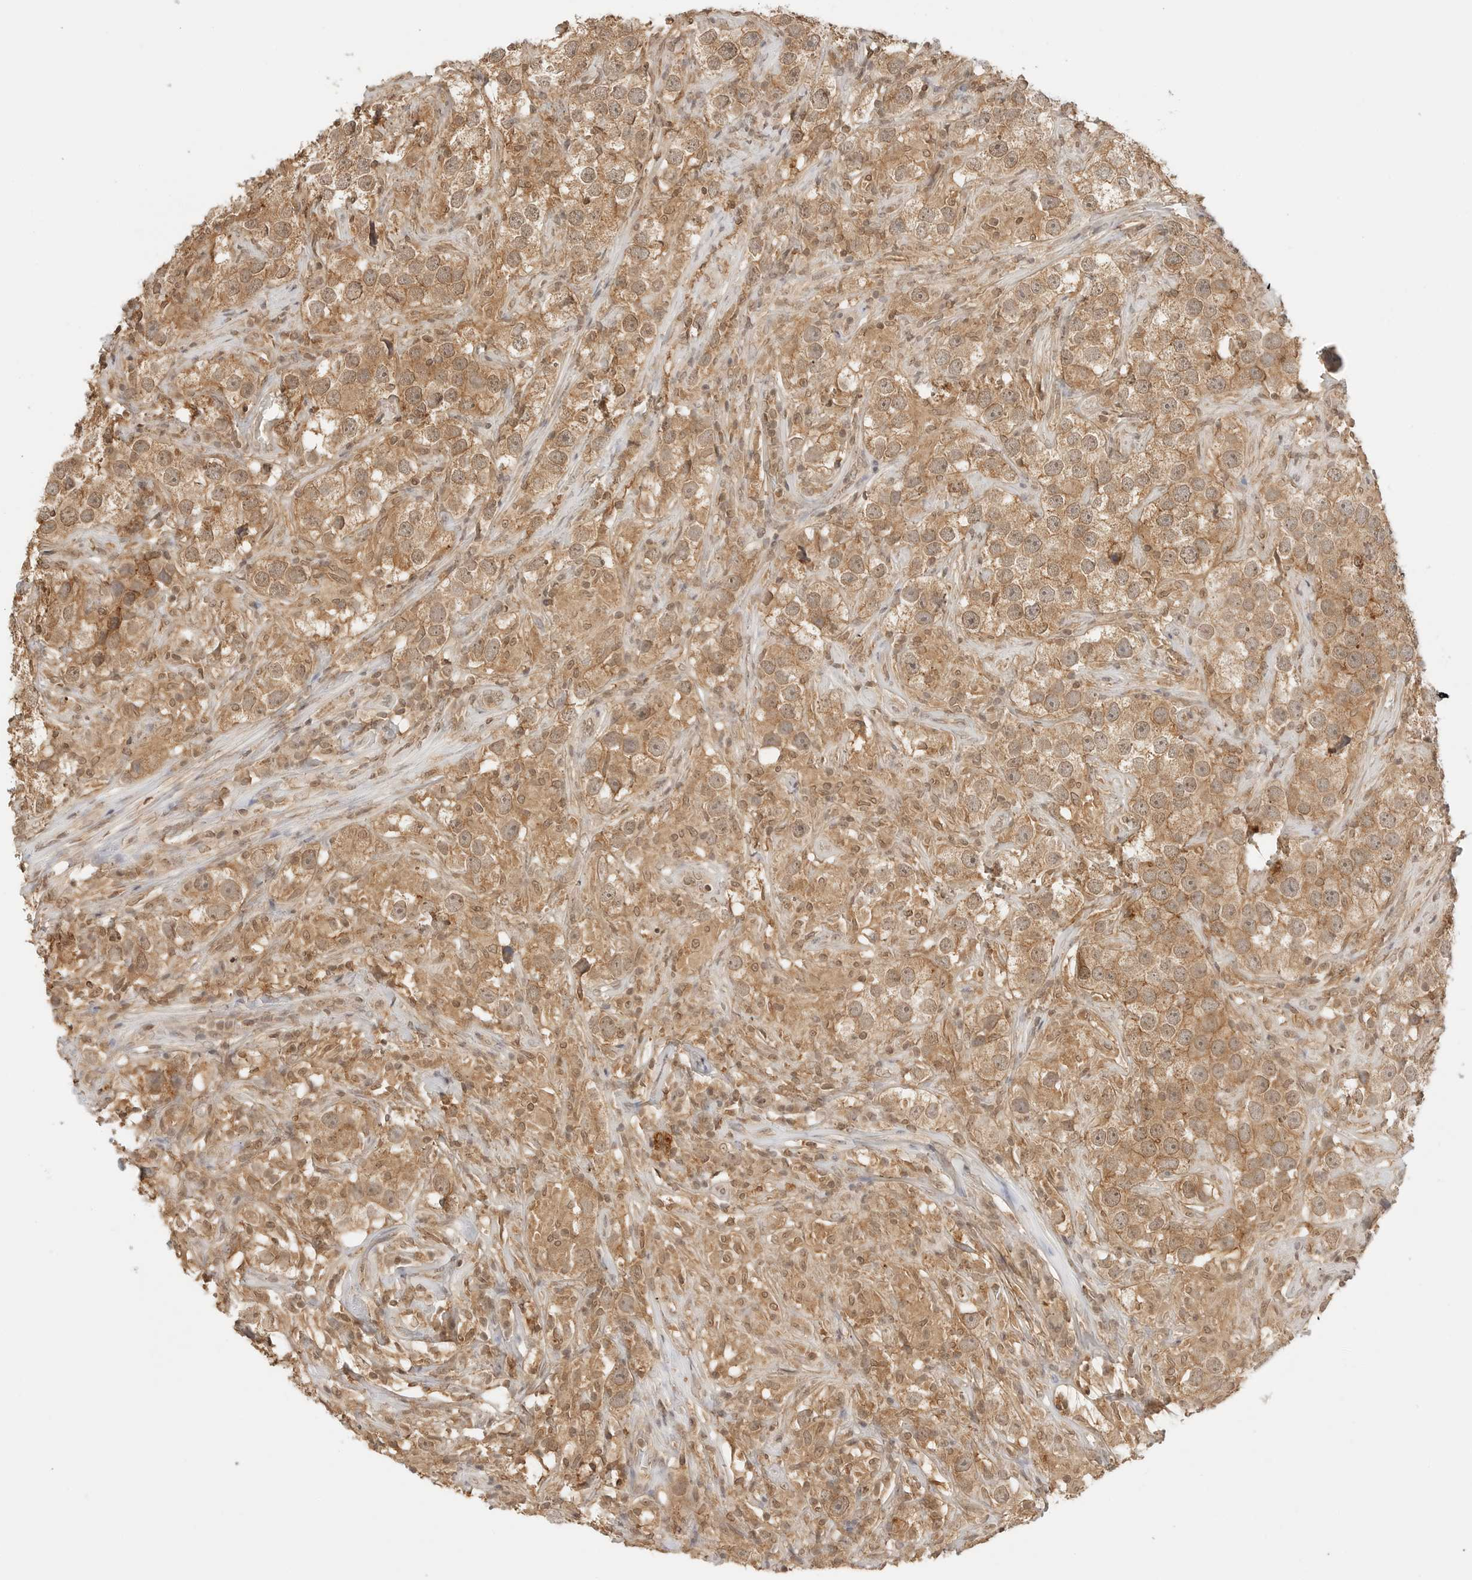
{"staining": {"intensity": "moderate", "quantity": ">75%", "location": "cytoplasmic/membranous"}, "tissue": "testis cancer", "cell_type": "Tumor cells", "image_type": "cancer", "snomed": [{"axis": "morphology", "description": "Seminoma, NOS"}, {"axis": "topography", "description": "Testis"}], "caption": "Immunohistochemistry (IHC) (DAB (3,3'-diaminobenzidine)) staining of human testis cancer exhibits moderate cytoplasmic/membranous protein positivity in approximately >75% of tumor cells.", "gene": "EPHA1", "patient": {"sex": "male", "age": 49}}